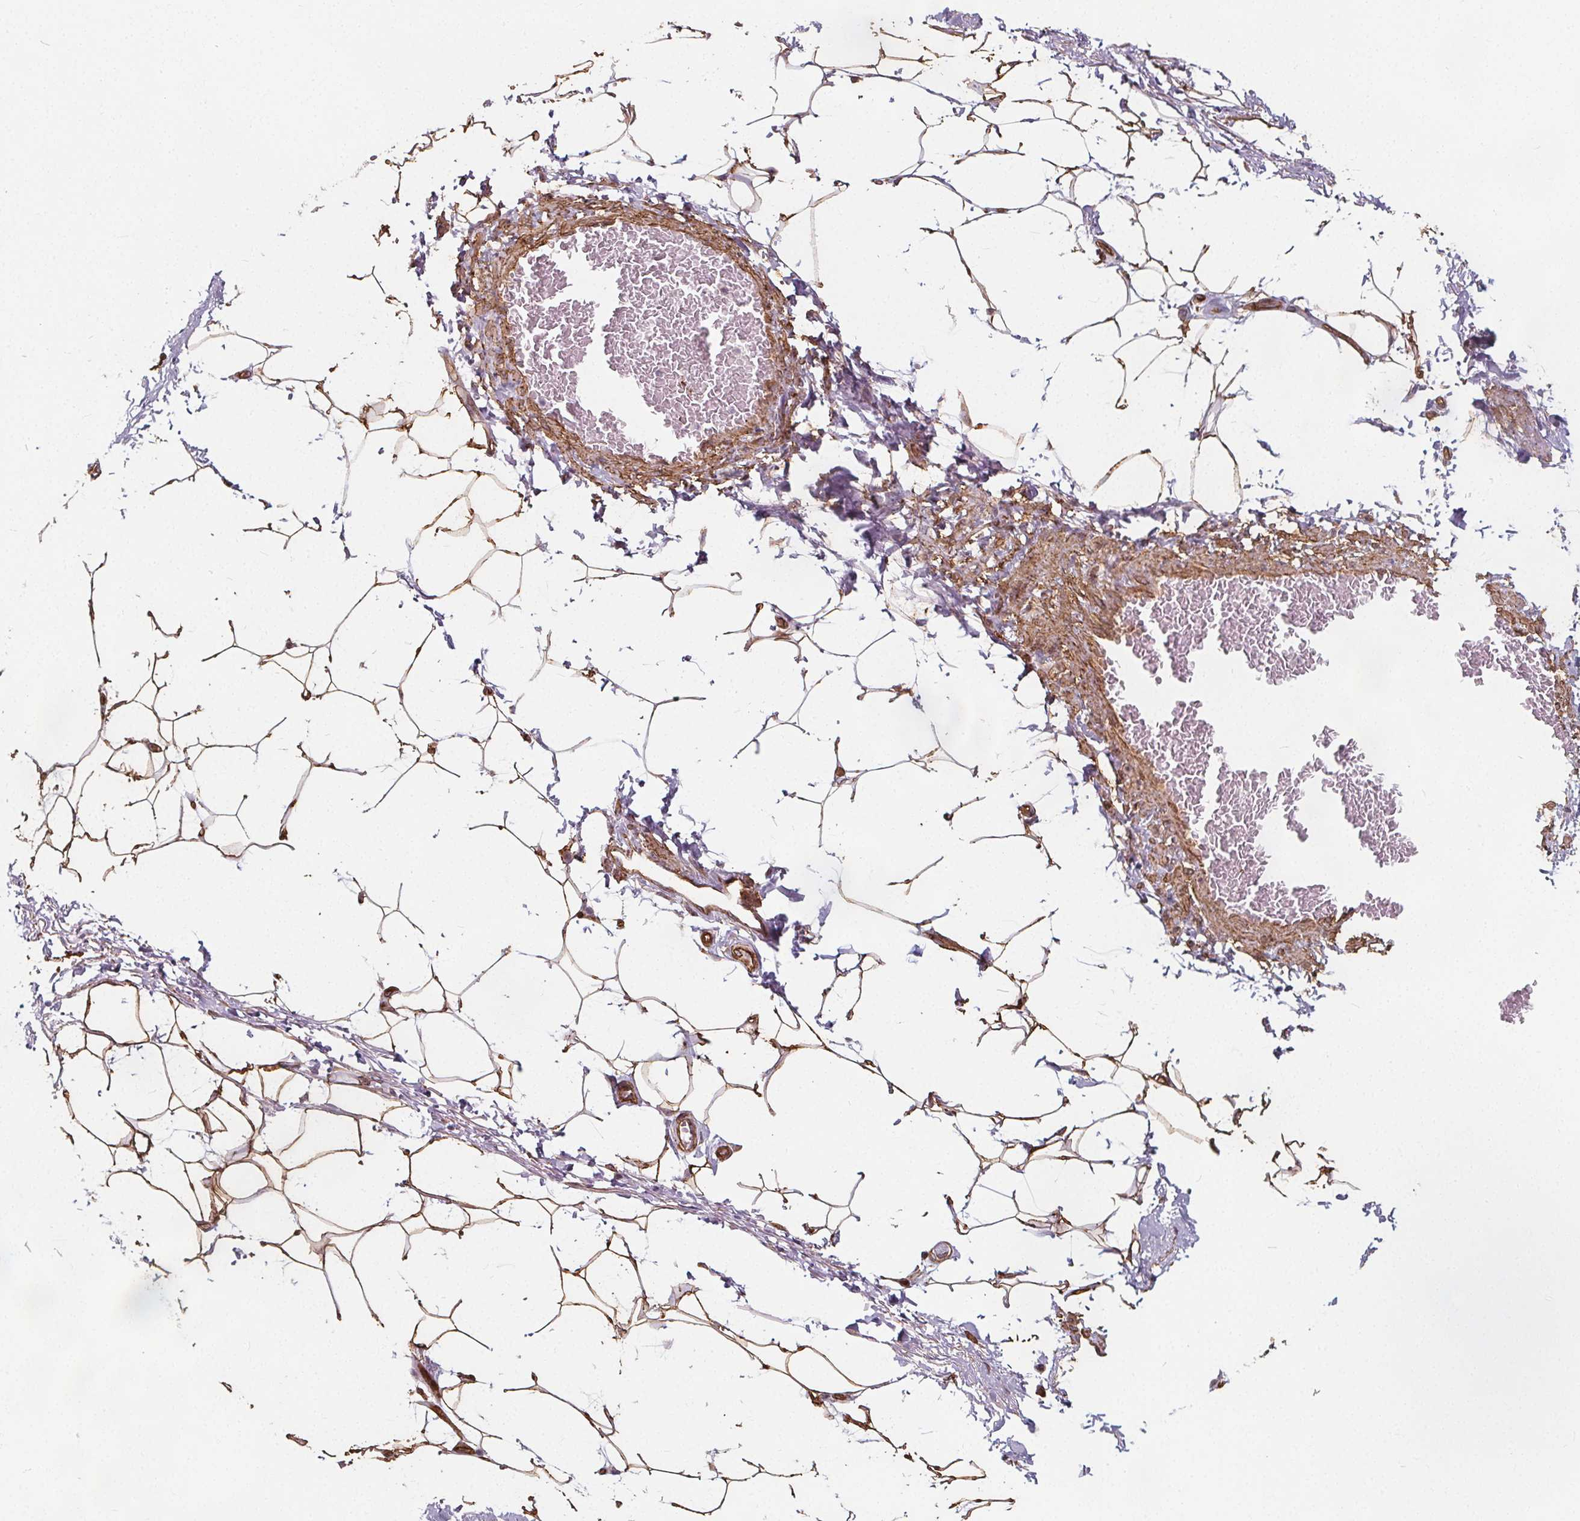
{"staining": {"intensity": "strong", "quantity": ">75%", "location": "cytoplasmic/membranous"}, "tissue": "adipose tissue", "cell_type": "Adipocytes", "image_type": "normal", "snomed": [{"axis": "morphology", "description": "Normal tissue, NOS"}, {"axis": "topography", "description": "Peripheral nerve tissue"}], "caption": "Protein staining demonstrates strong cytoplasmic/membranous staining in approximately >75% of adipocytes in benign adipose tissue.", "gene": "HAS1", "patient": {"sex": "male", "age": 51}}